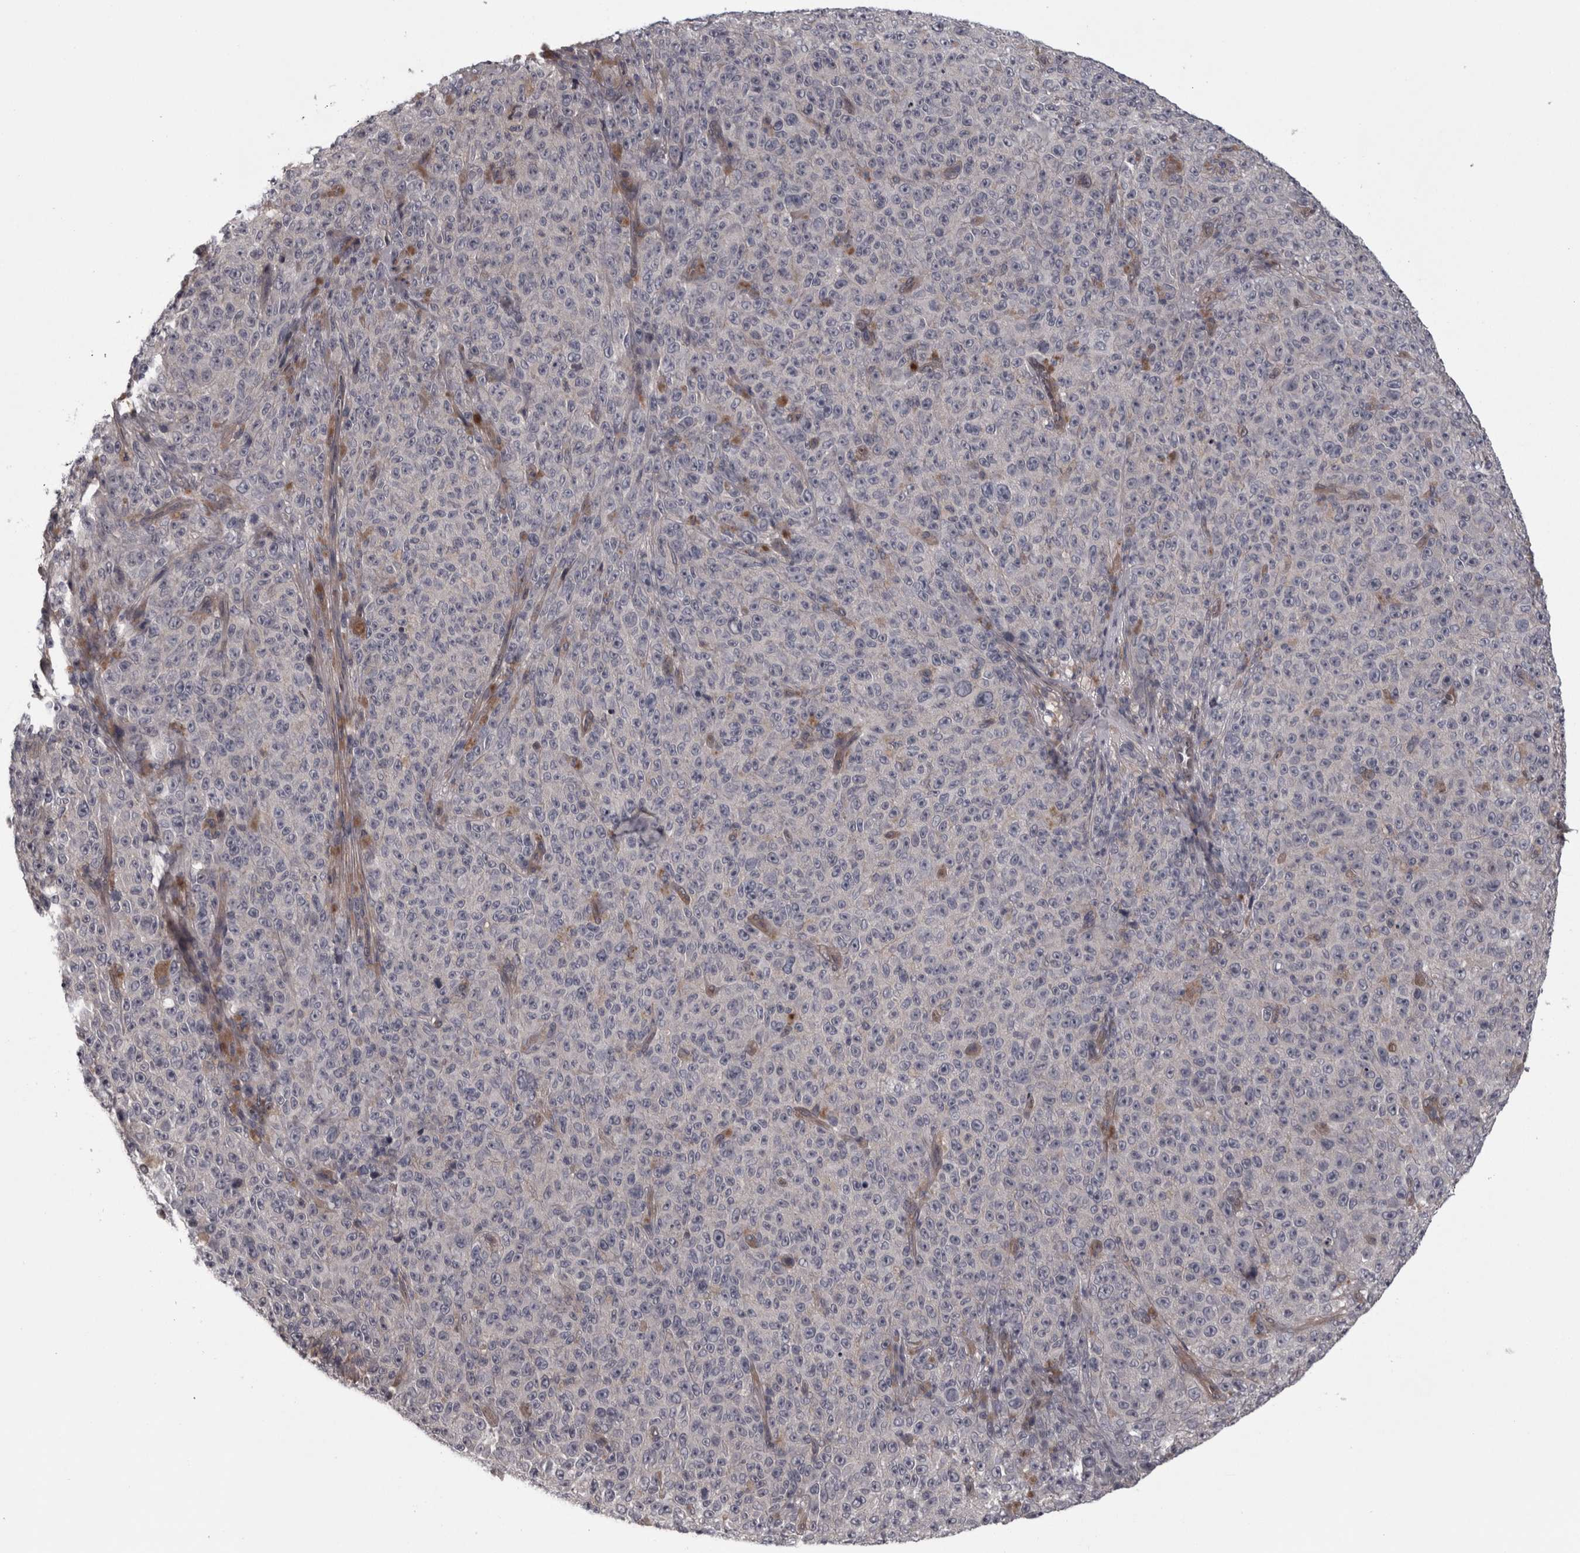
{"staining": {"intensity": "negative", "quantity": "none", "location": "none"}, "tissue": "melanoma", "cell_type": "Tumor cells", "image_type": "cancer", "snomed": [{"axis": "morphology", "description": "Malignant melanoma, NOS"}, {"axis": "topography", "description": "Skin"}], "caption": "Tumor cells are negative for brown protein staining in melanoma.", "gene": "RSU1", "patient": {"sex": "female", "age": 82}}